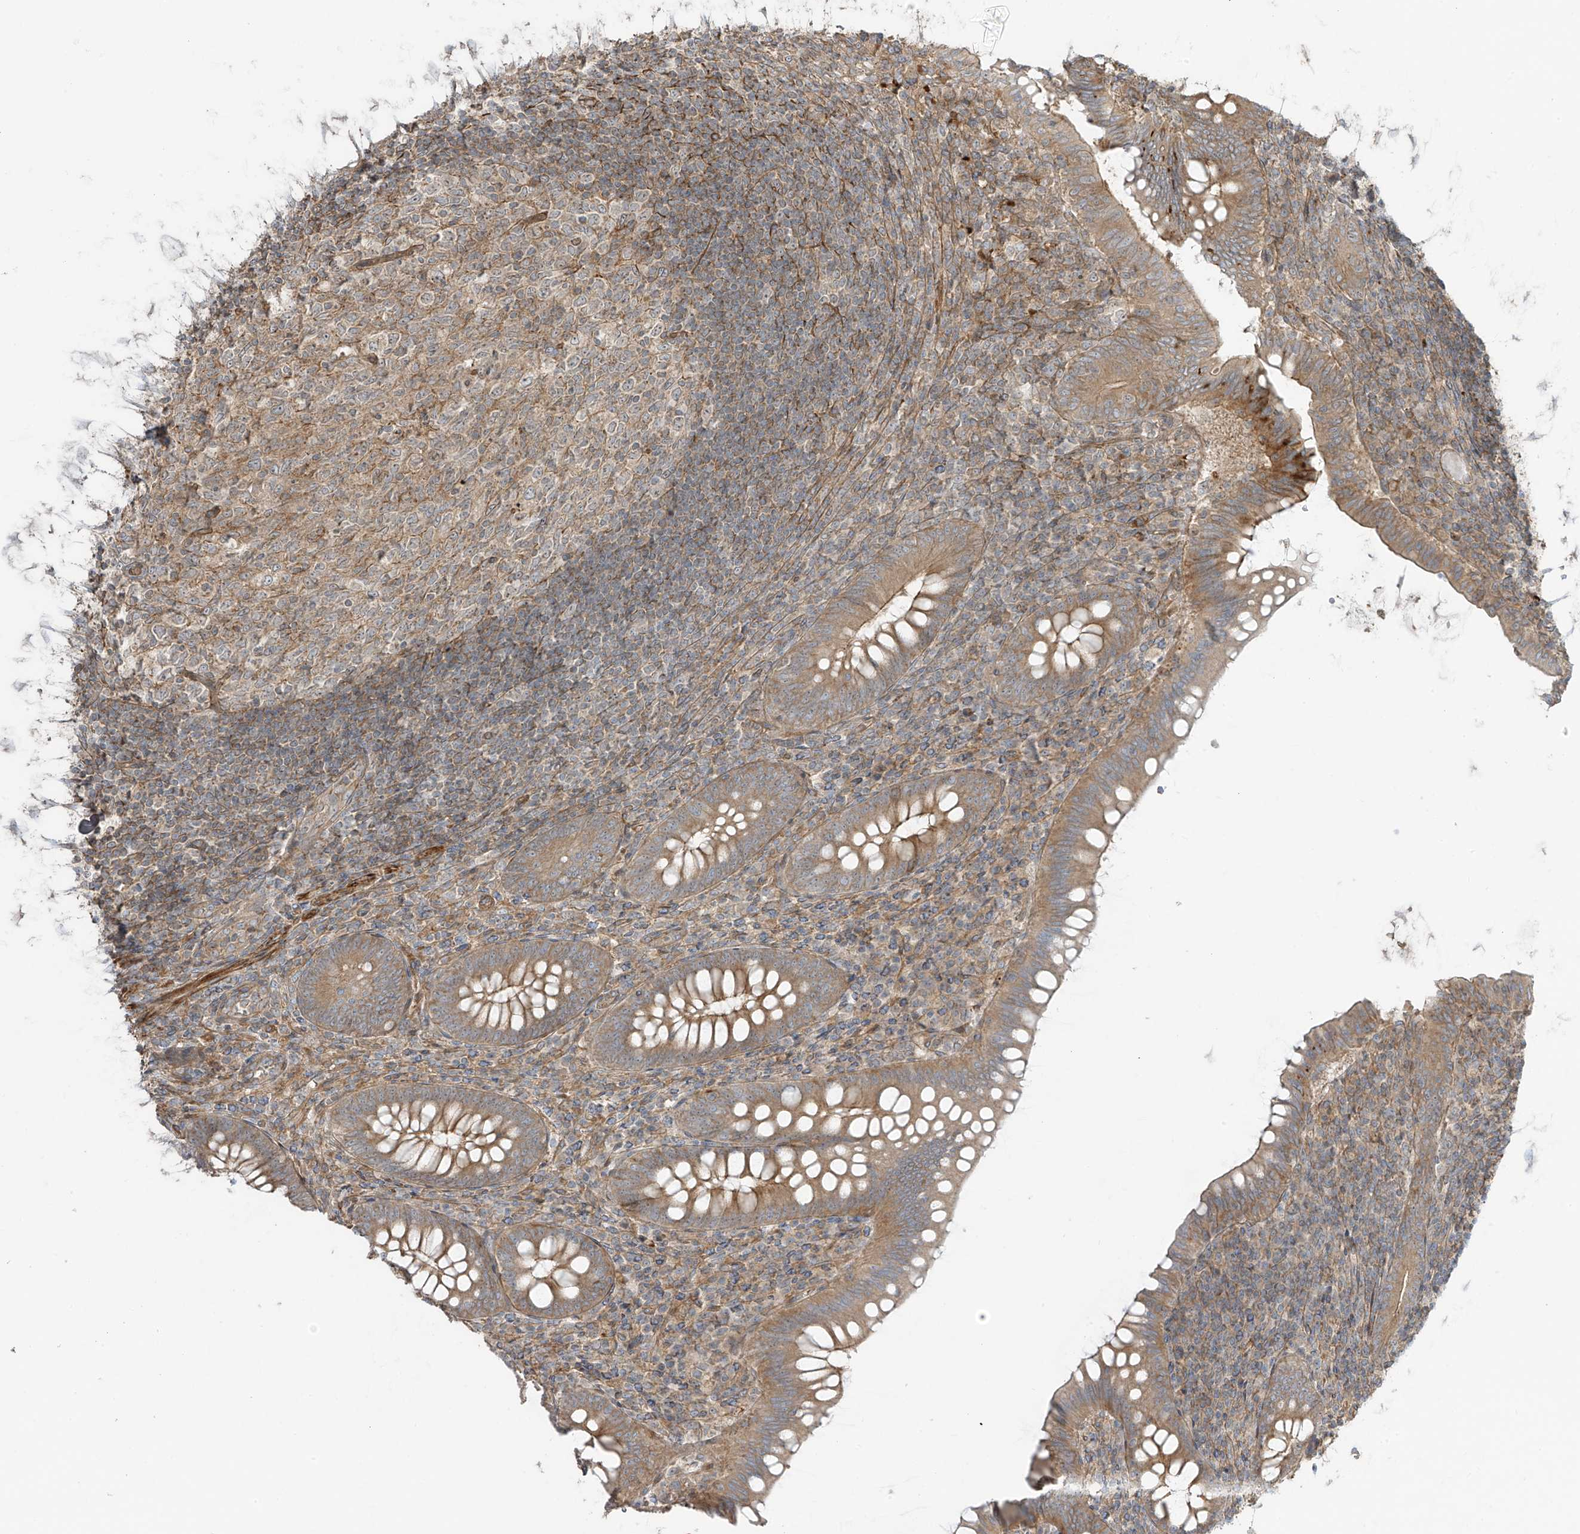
{"staining": {"intensity": "moderate", "quantity": ">75%", "location": "cytoplasmic/membranous"}, "tissue": "appendix", "cell_type": "Glandular cells", "image_type": "normal", "snomed": [{"axis": "morphology", "description": "Normal tissue, NOS"}, {"axis": "topography", "description": "Appendix"}], "caption": "Brown immunohistochemical staining in benign appendix demonstrates moderate cytoplasmic/membranous expression in about >75% of glandular cells.", "gene": "ENTR1", "patient": {"sex": "male", "age": 14}}